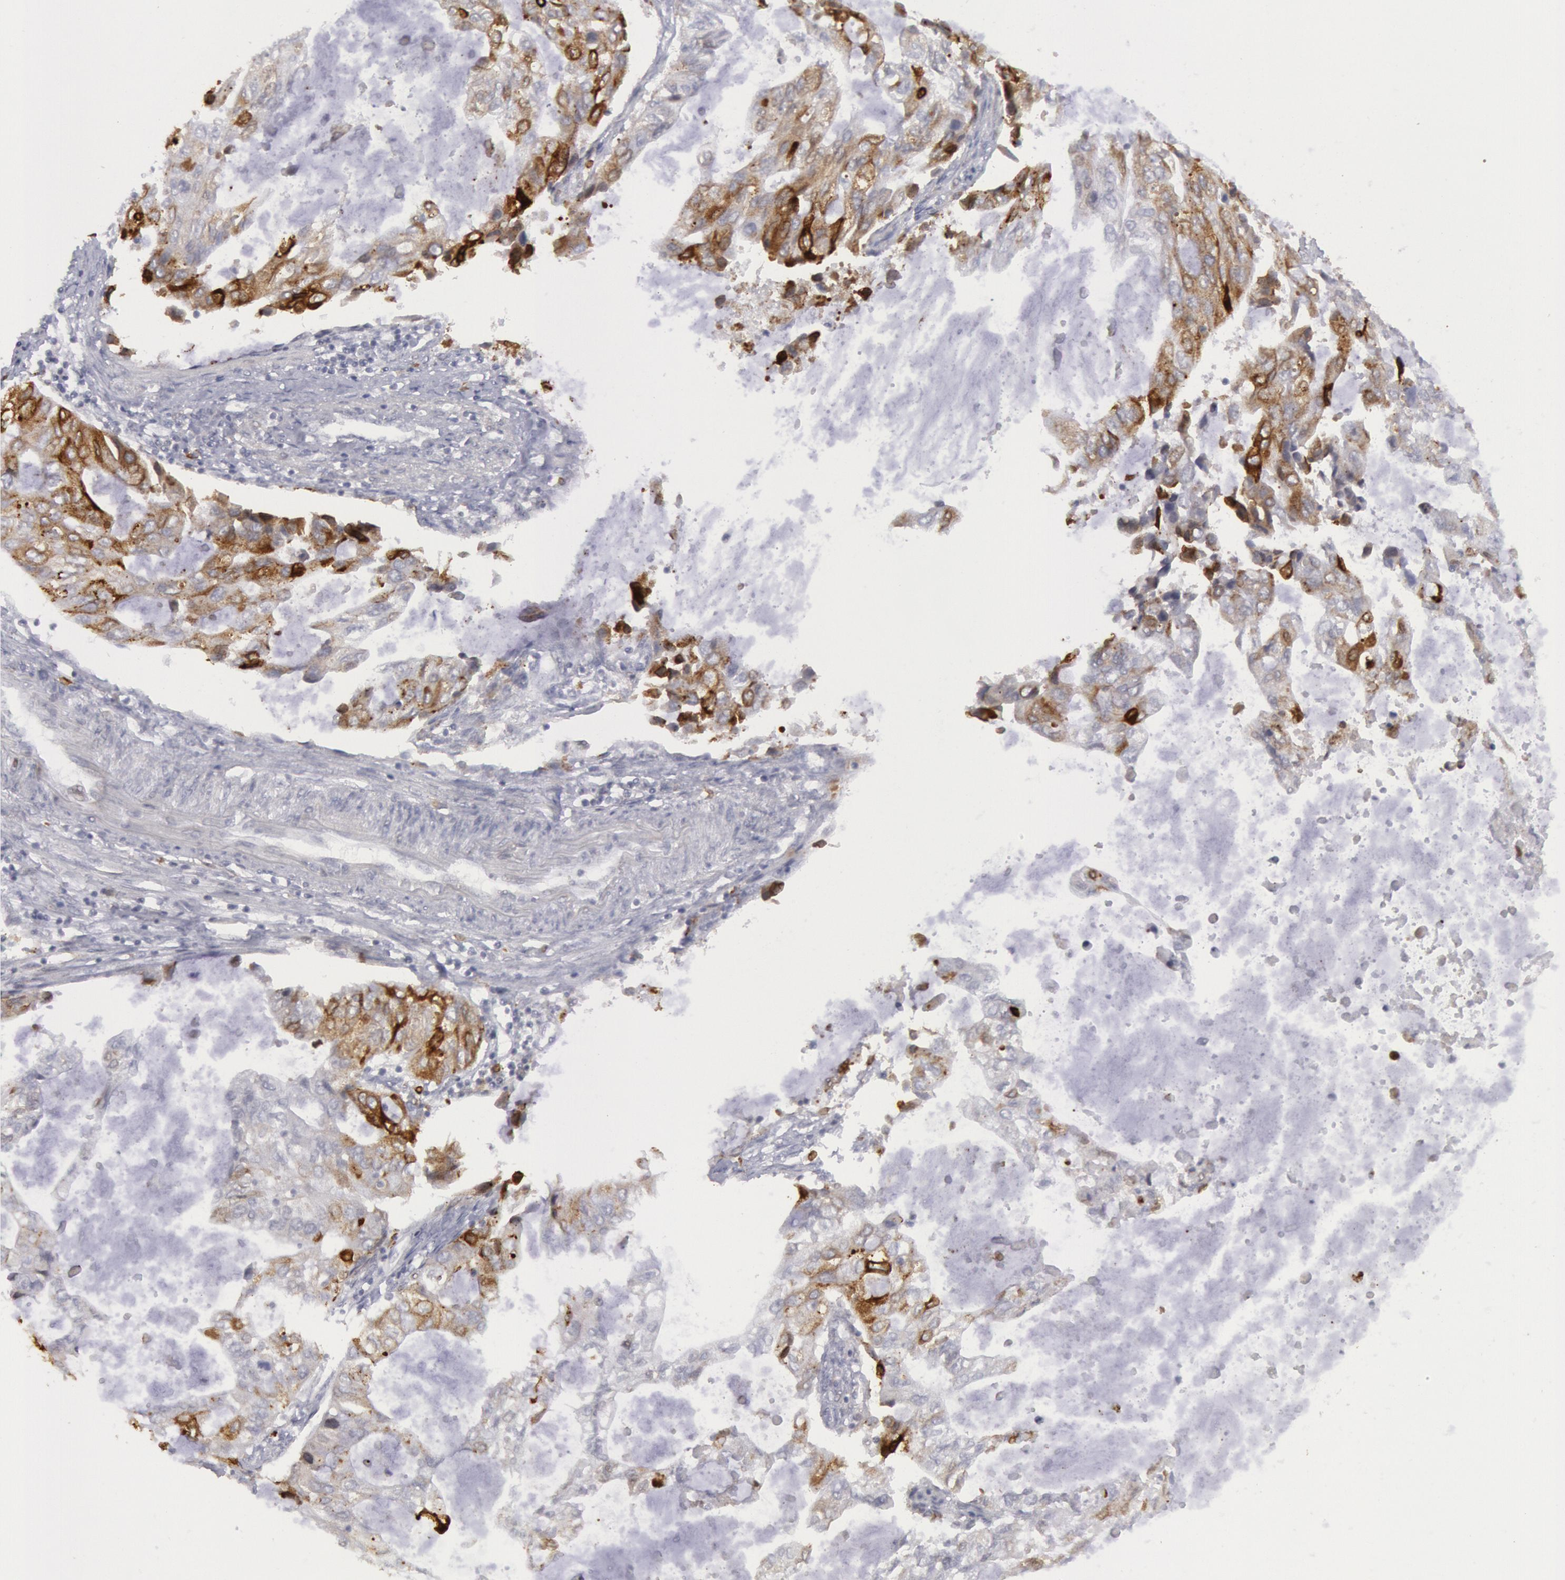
{"staining": {"intensity": "strong", "quantity": "<25%", "location": "cytoplasmic/membranous"}, "tissue": "stomach cancer", "cell_type": "Tumor cells", "image_type": "cancer", "snomed": [{"axis": "morphology", "description": "Adenocarcinoma, NOS"}, {"axis": "topography", "description": "Stomach, upper"}], "caption": "This image exhibits immunohistochemistry staining of human stomach cancer (adenocarcinoma), with medium strong cytoplasmic/membranous expression in about <25% of tumor cells.", "gene": "PTGS2", "patient": {"sex": "female", "age": 52}}